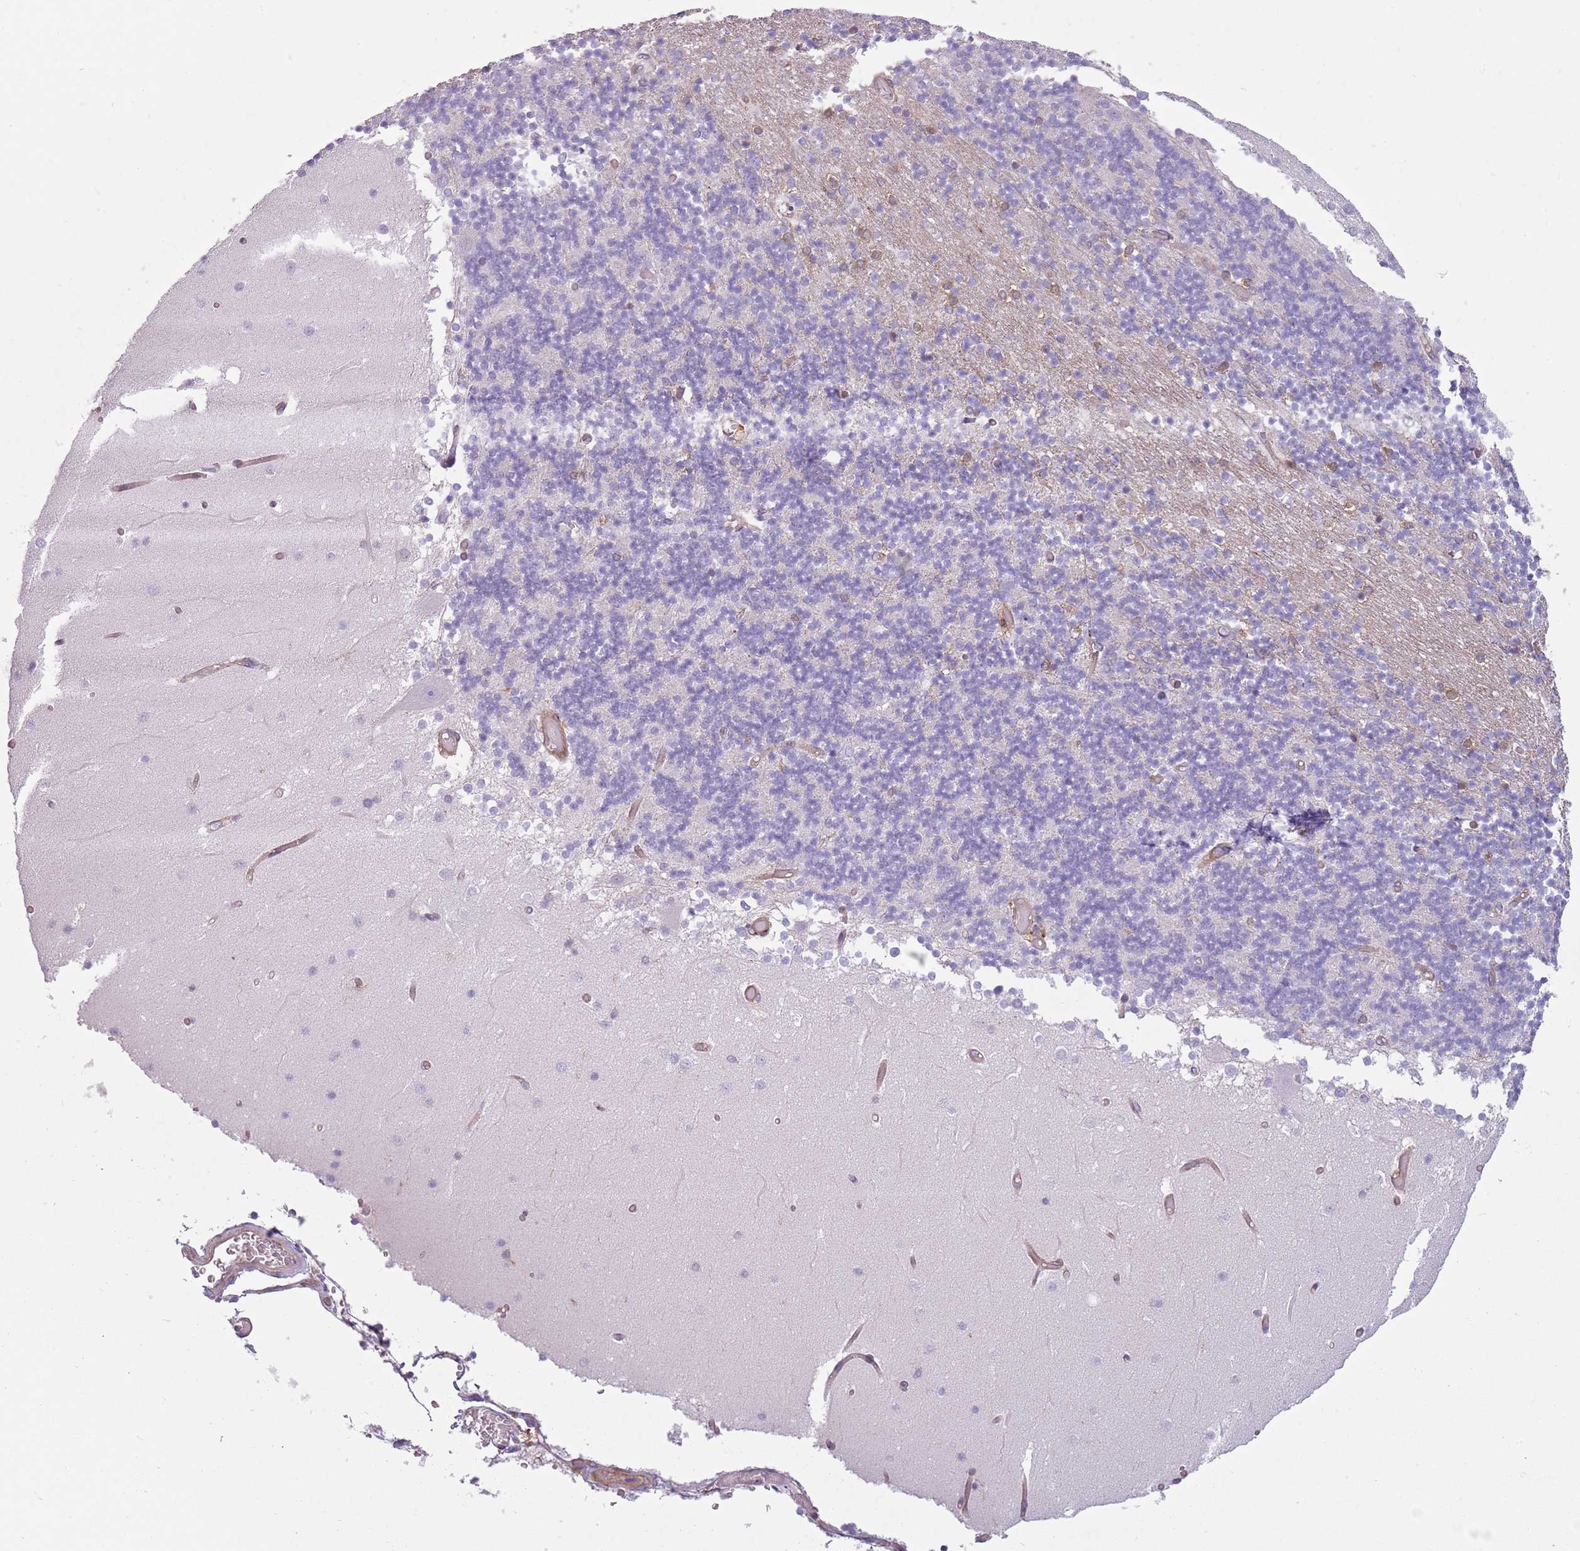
{"staining": {"intensity": "negative", "quantity": "none", "location": "none"}, "tissue": "cerebellum", "cell_type": "Cells in granular layer", "image_type": "normal", "snomed": [{"axis": "morphology", "description": "Normal tissue, NOS"}, {"axis": "topography", "description": "Cerebellum"}], "caption": "The image exhibits no significant expression in cells in granular layer of cerebellum.", "gene": "SNX1", "patient": {"sex": "female", "age": 28}}